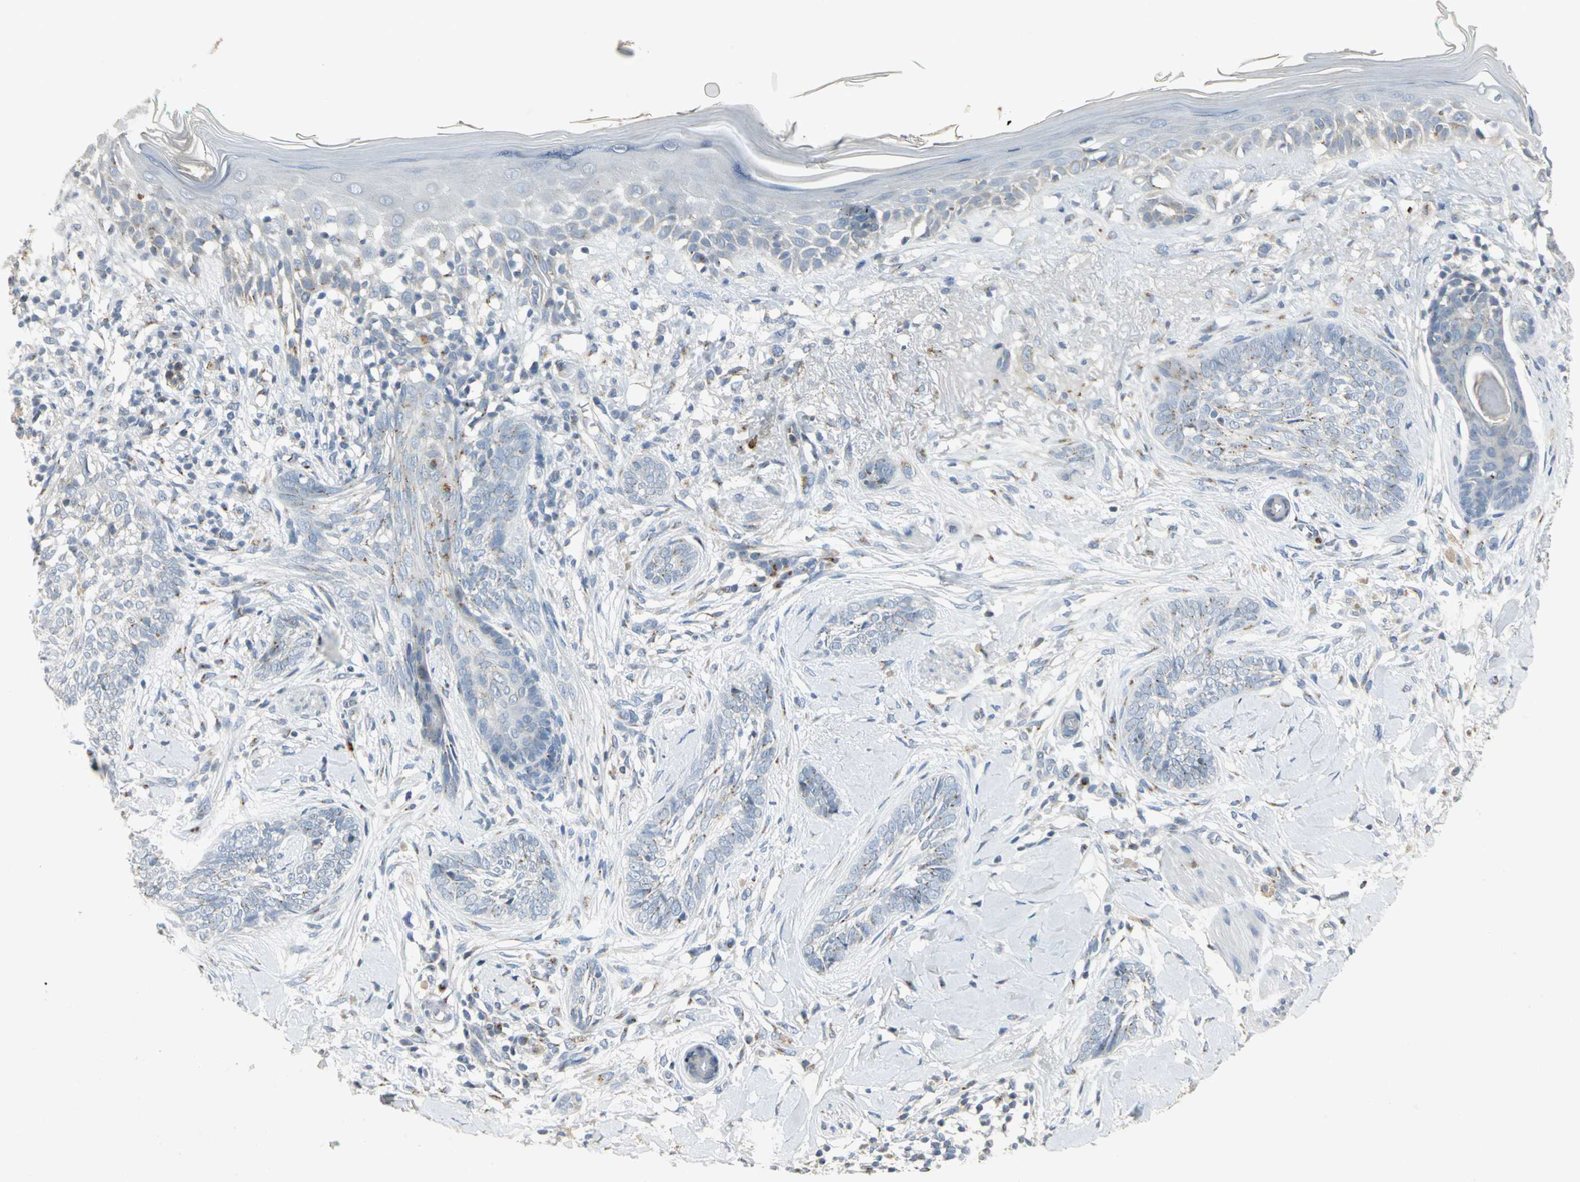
{"staining": {"intensity": "weak", "quantity": "<25%", "location": "cytoplasmic/membranous"}, "tissue": "skin cancer", "cell_type": "Tumor cells", "image_type": "cancer", "snomed": [{"axis": "morphology", "description": "Basal cell carcinoma"}, {"axis": "topography", "description": "Skin"}], "caption": "Histopathology image shows no protein staining in tumor cells of skin basal cell carcinoma tissue. (DAB immunohistochemistry, high magnification).", "gene": "TM9SF2", "patient": {"sex": "female", "age": 58}}